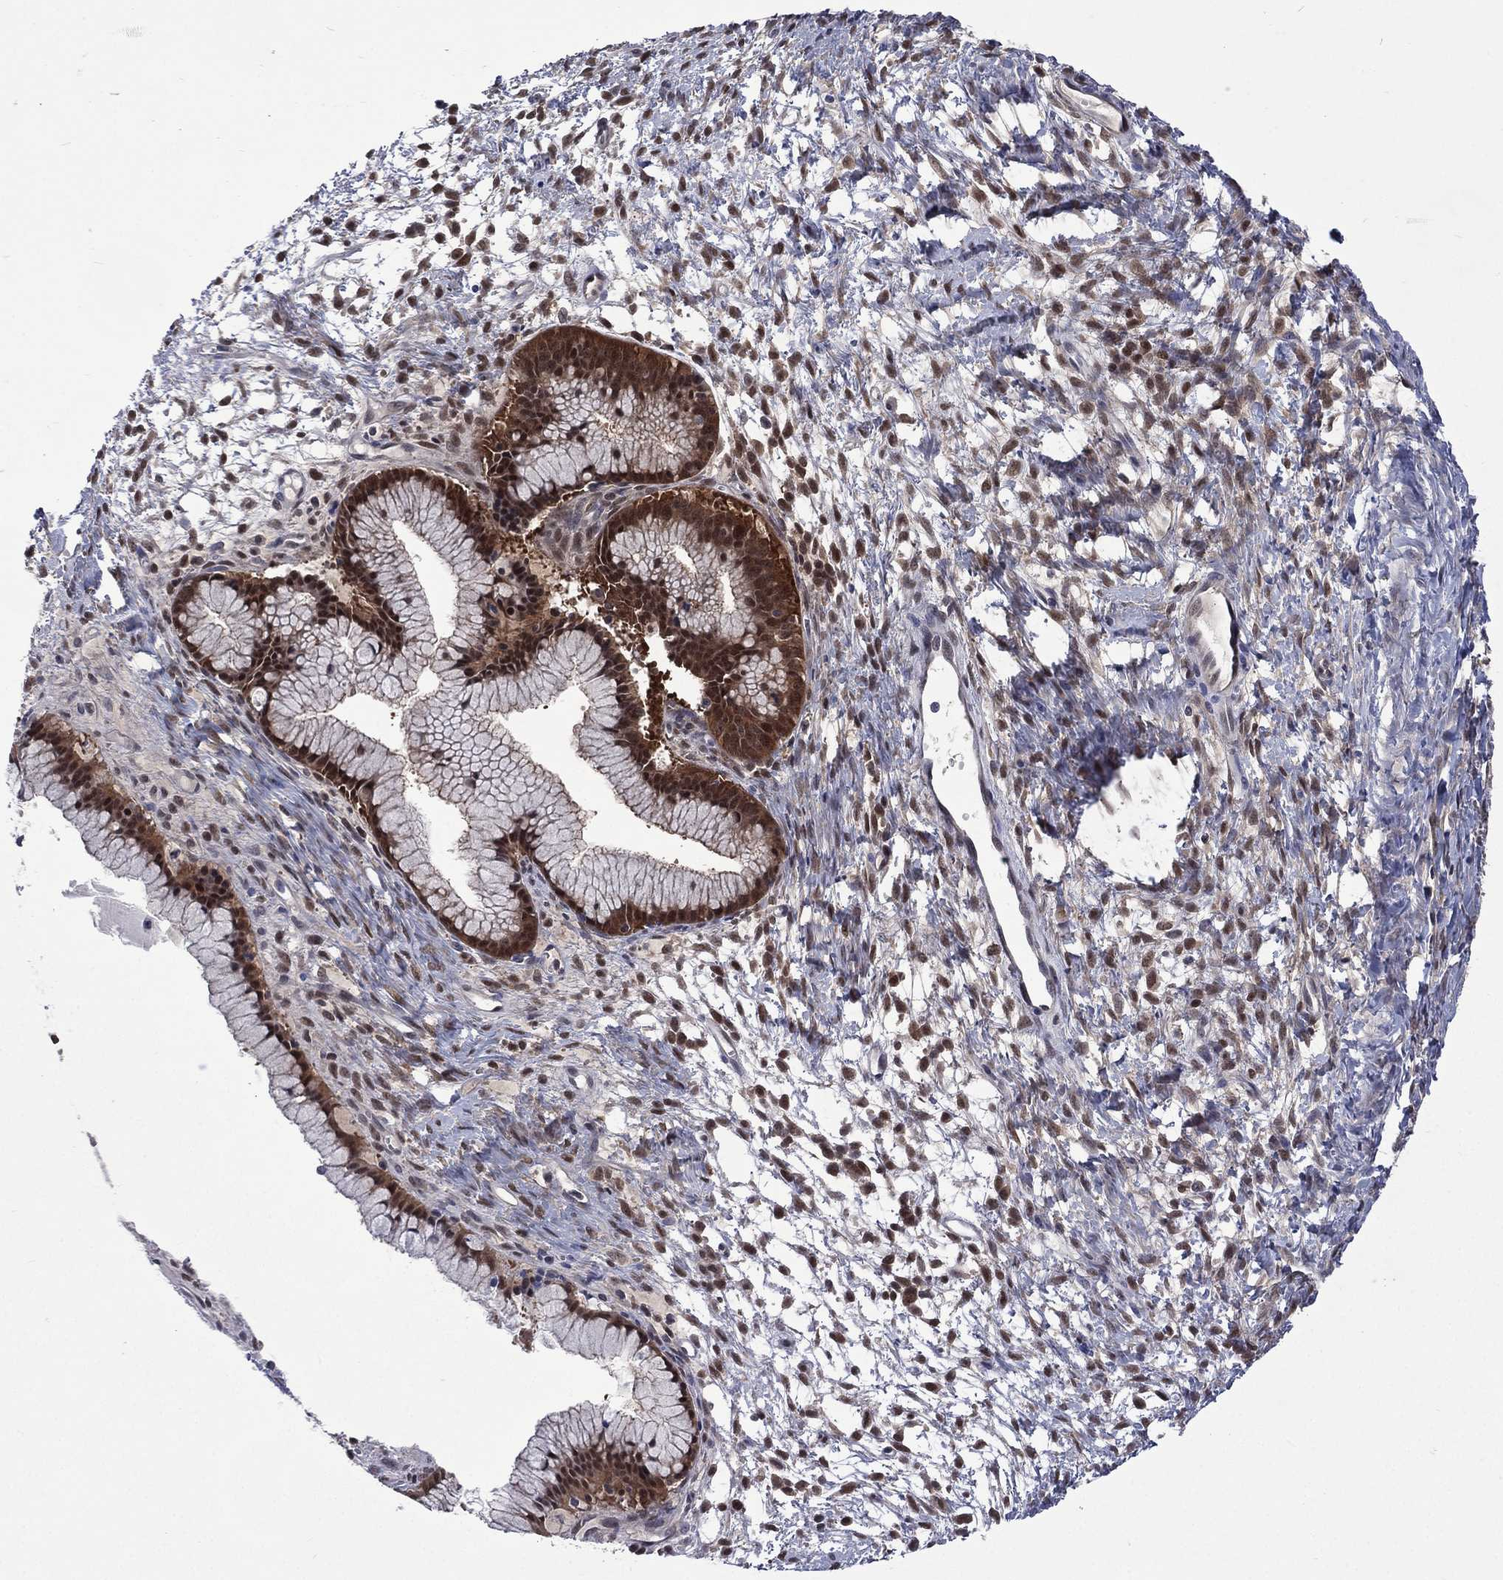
{"staining": {"intensity": "strong", "quantity": "25%-75%", "location": "cytoplasmic/membranous,nuclear"}, "tissue": "ovarian cancer", "cell_type": "Tumor cells", "image_type": "cancer", "snomed": [{"axis": "morphology", "description": "Cystadenocarcinoma, mucinous, NOS"}, {"axis": "topography", "description": "Ovary"}], "caption": "The immunohistochemical stain labels strong cytoplasmic/membranous and nuclear expression in tumor cells of ovarian cancer tissue. The staining was performed using DAB, with brown indicating positive protein expression. Nuclei are stained blue with hematoxylin.", "gene": "MTAP", "patient": {"sex": "female", "age": 41}}